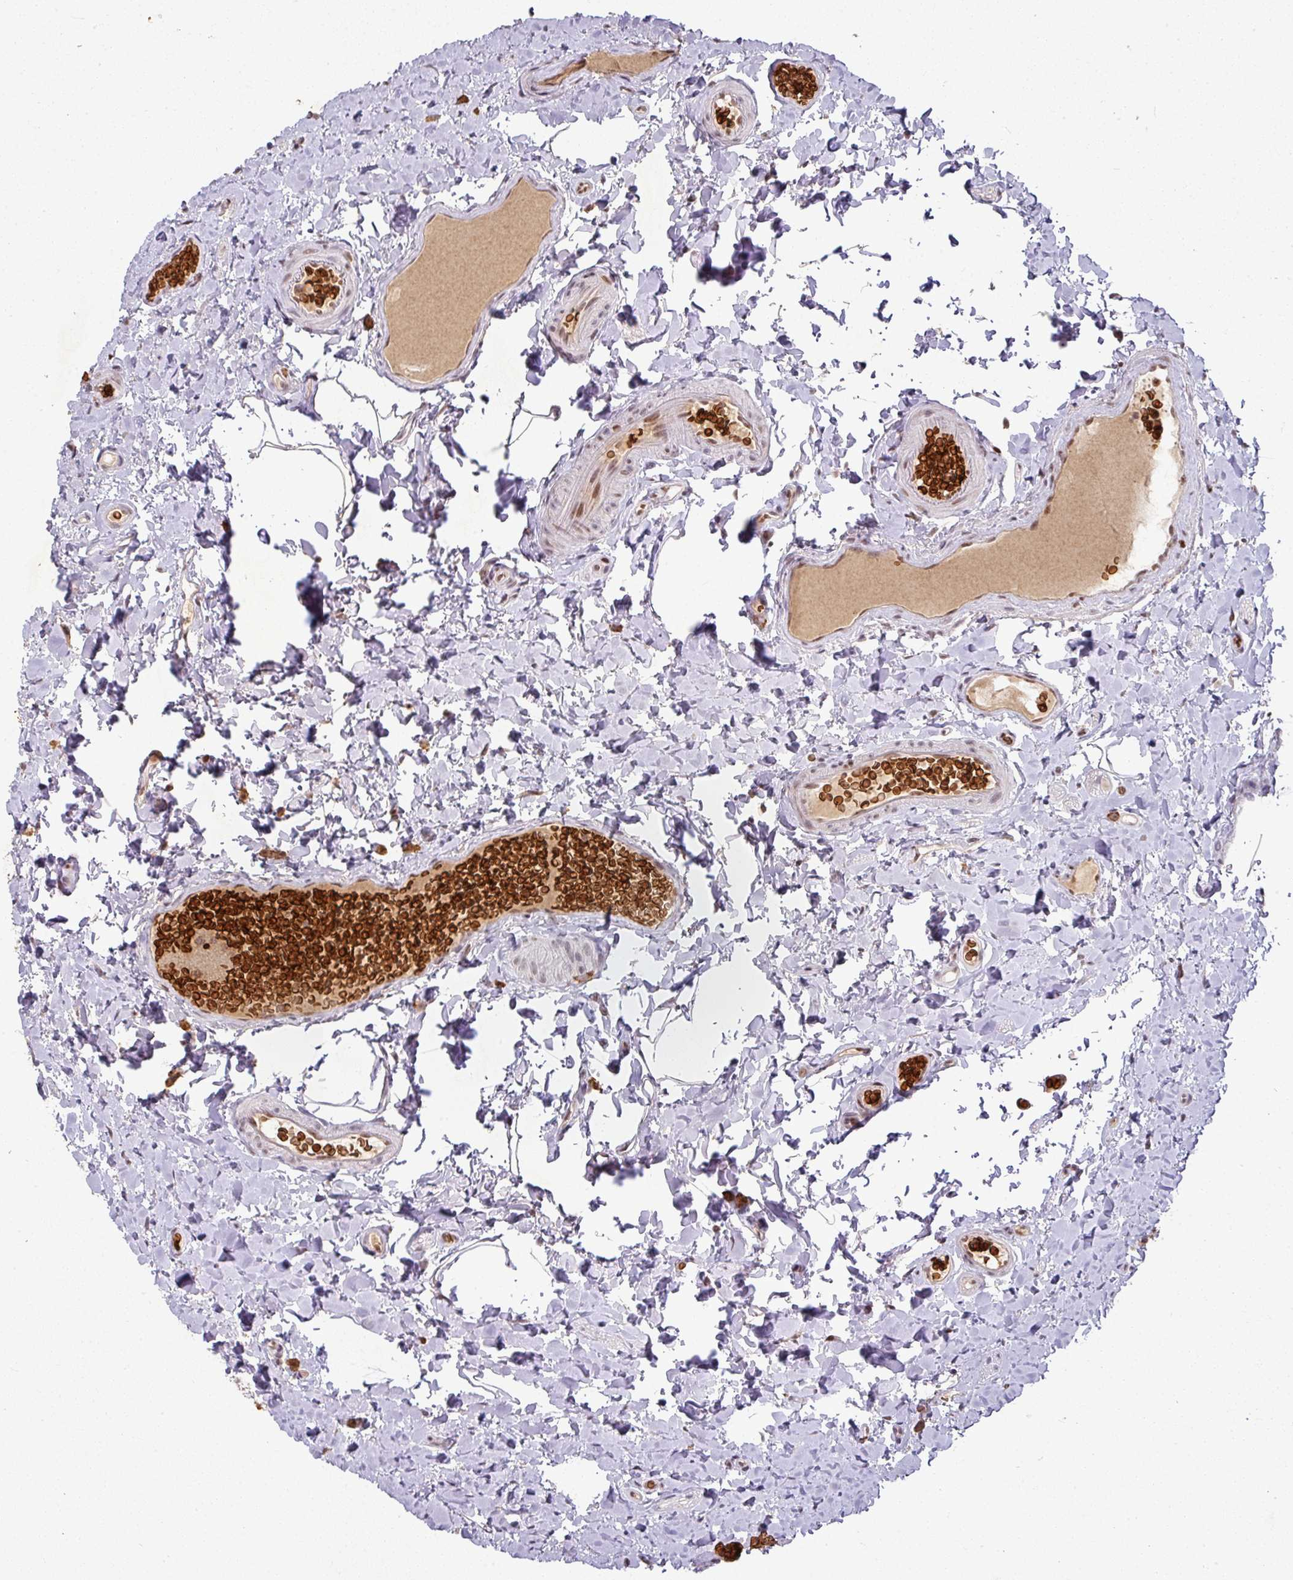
{"staining": {"intensity": "weak", "quantity": "25%-75%", "location": "cytoplasmic/membranous,nuclear"}, "tissue": "colon", "cell_type": "Endothelial cells", "image_type": "normal", "snomed": [{"axis": "morphology", "description": "Normal tissue, NOS"}, {"axis": "topography", "description": "Colon"}], "caption": "Weak cytoplasmic/membranous,nuclear expression is present in approximately 25%-75% of endothelial cells in normal colon. (brown staining indicates protein expression, while blue staining denotes nuclei).", "gene": "NEIL1", "patient": {"sex": "male", "age": 46}}